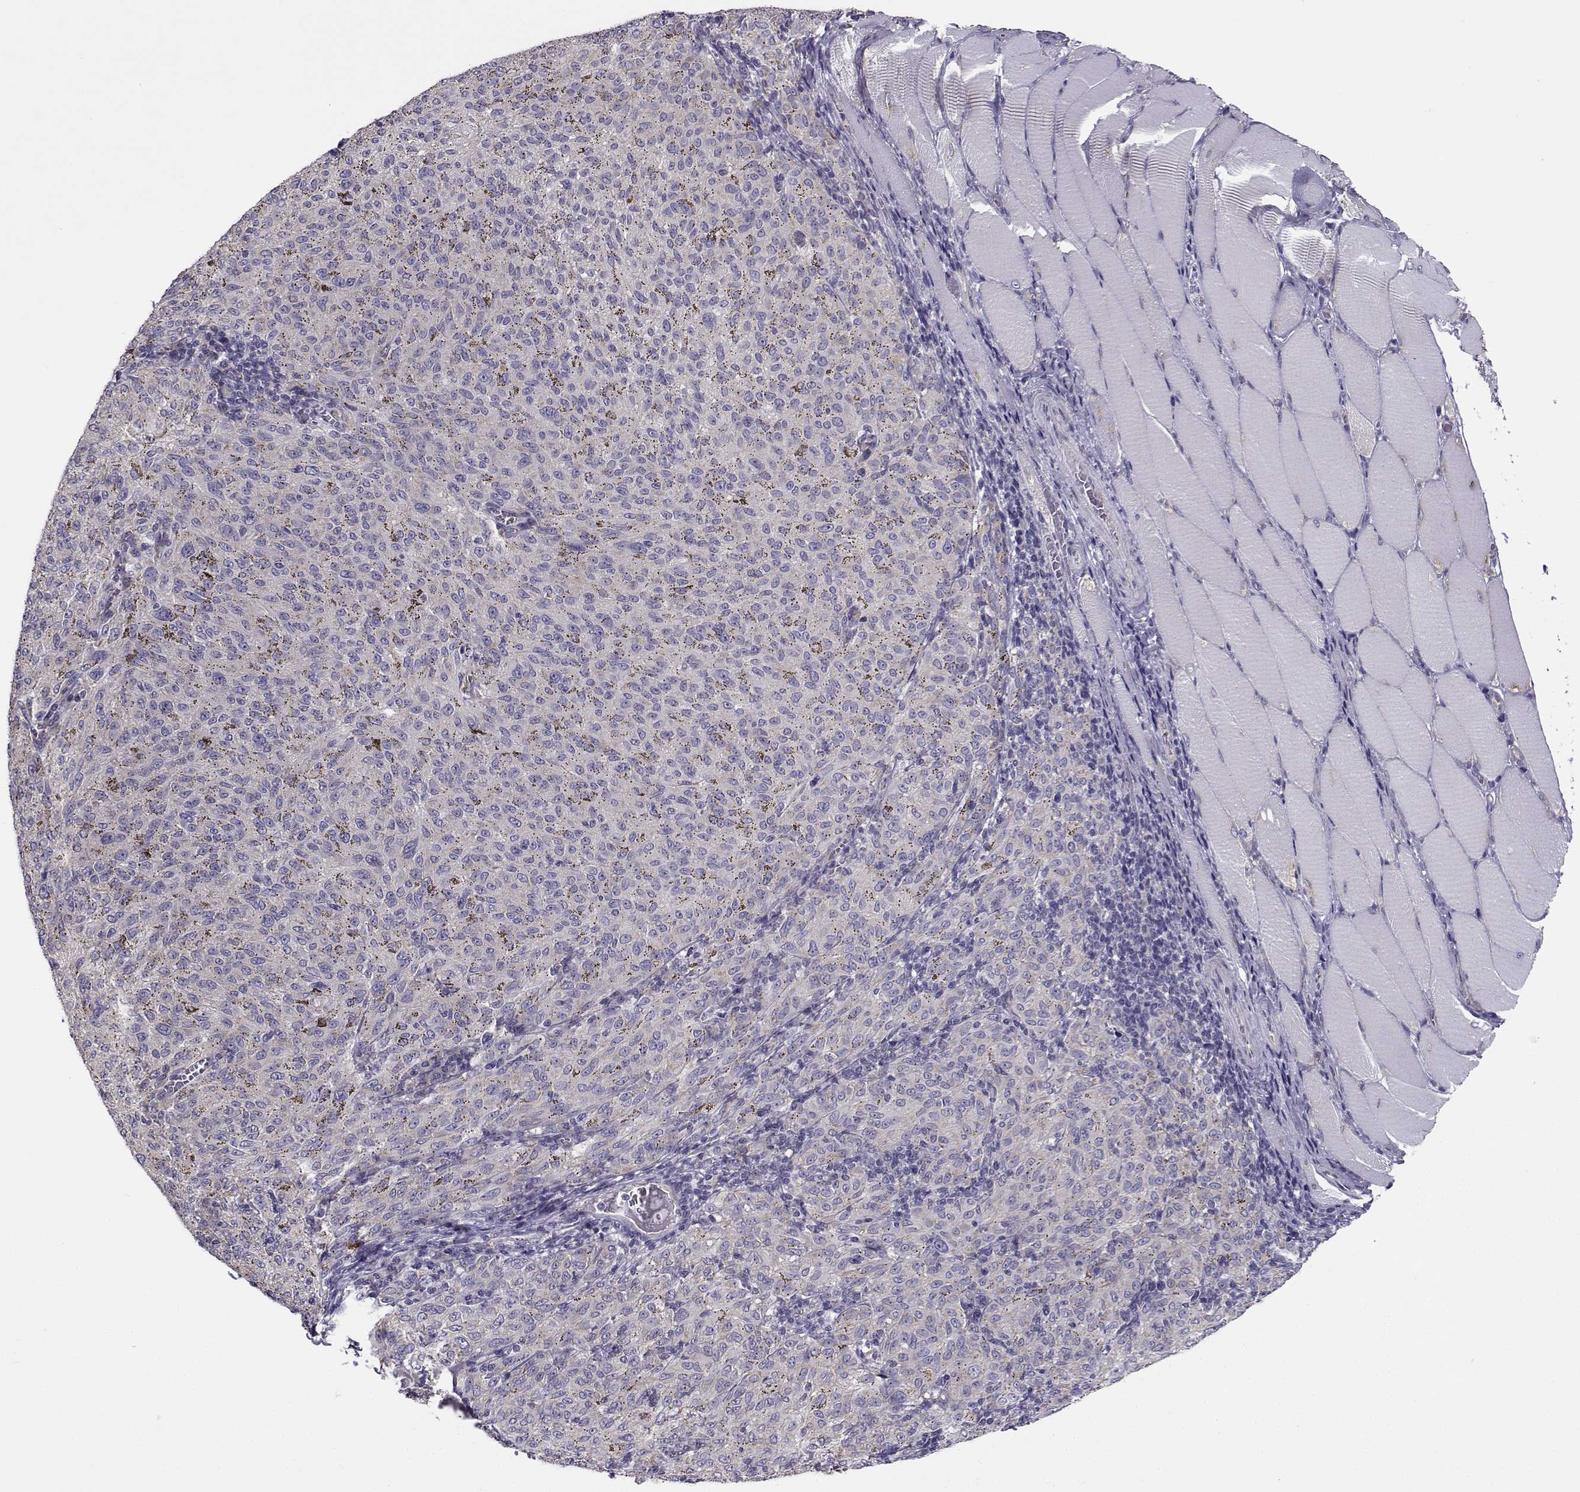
{"staining": {"intensity": "negative", "quantity": "none", "location": "none"}, "tissue": "melanoma", "cell_type": "Tumor cells", "image_type": "cancer", "snomed": [{"axis": "morphology", "description": "Malignant melanoma, NOS"}, {"axis": "topography", "description": "Skin"}], "caption": "High power microscopy micrograph of an immunohistochemistry micrograph of melanoma, revealing no significant expression in tumor cells.", "gene": "BEND6", "patient": {"sex": "female", "age": 72}}